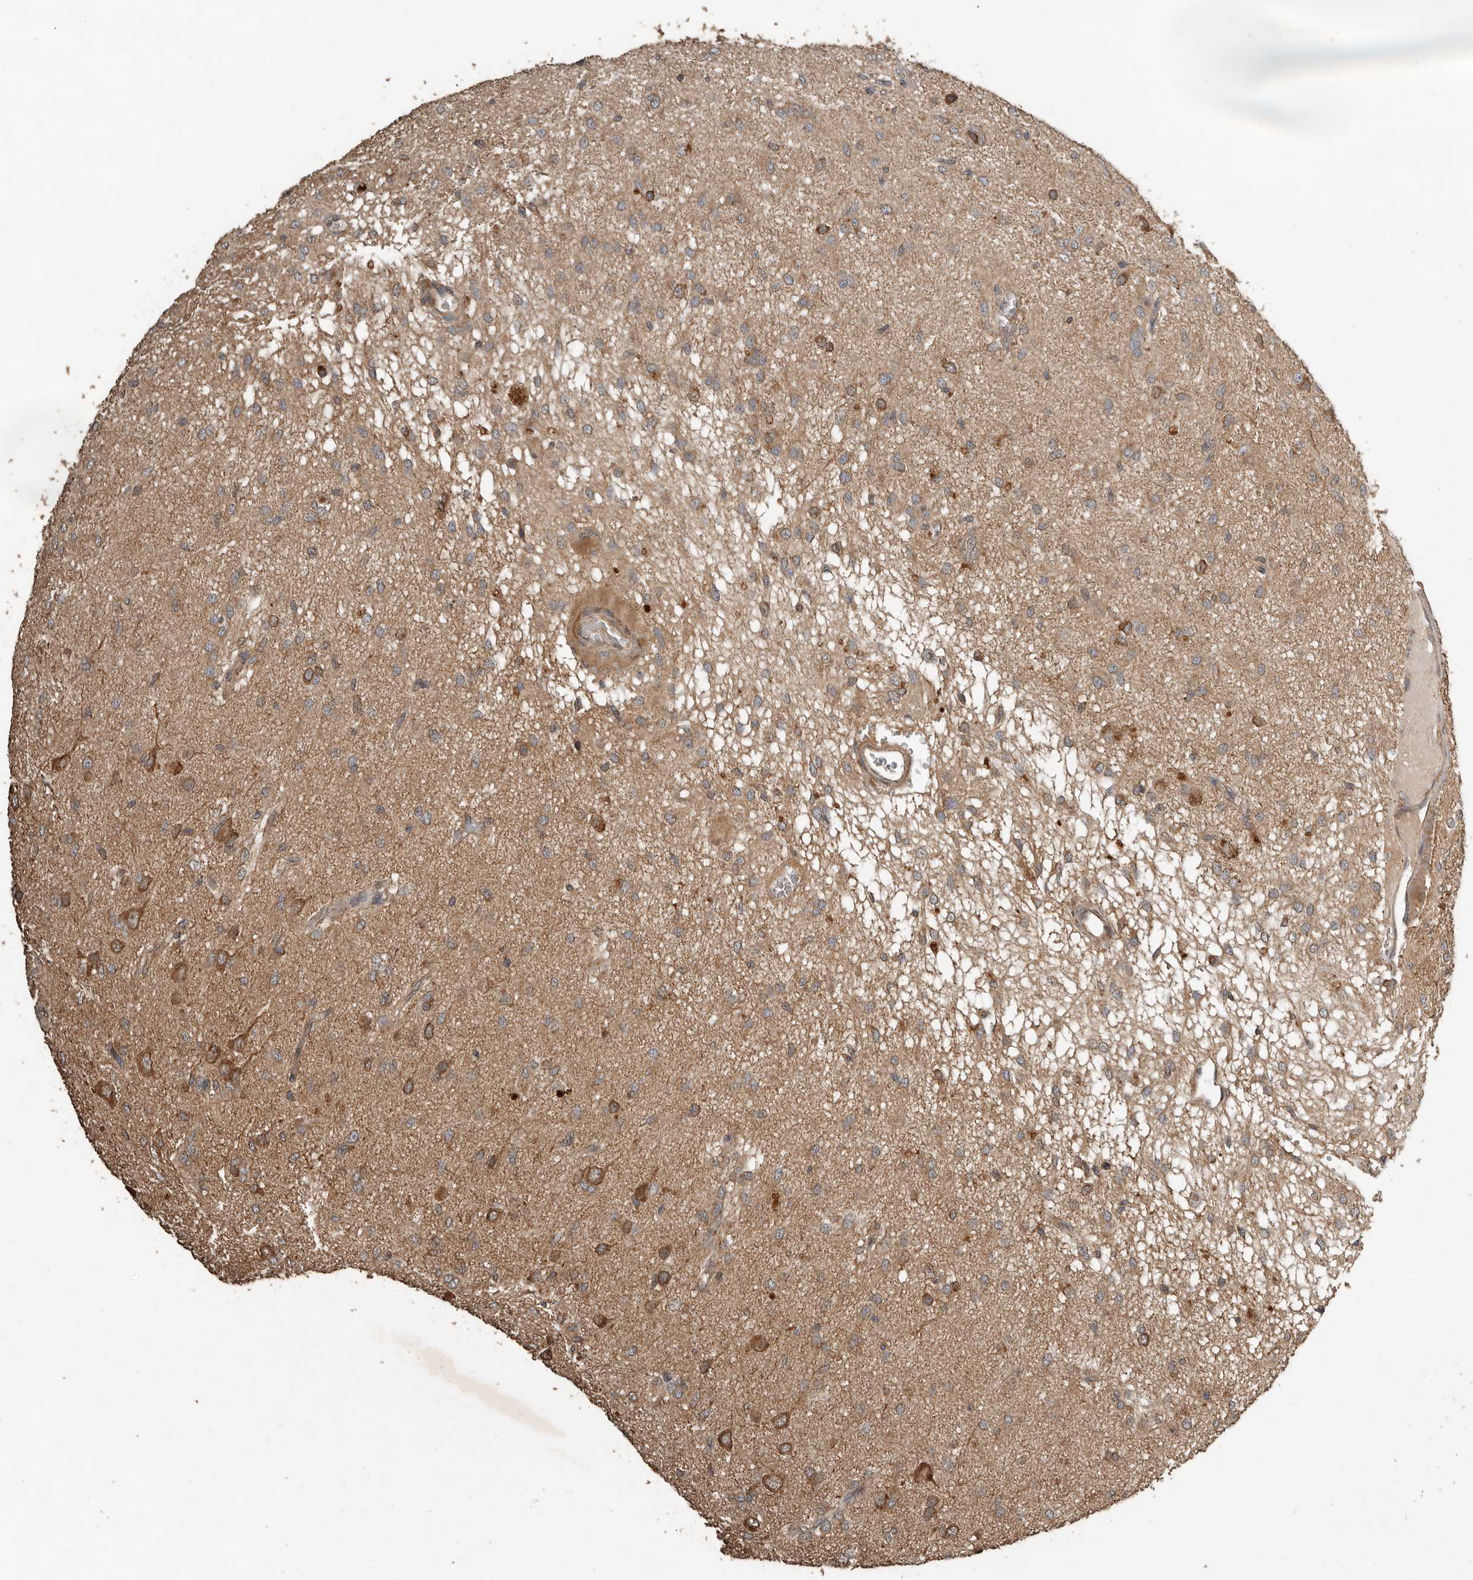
{"staining": {"intensity": "moderate", "quantity": "<25%", "location": "cytoplasmic/membranous"}, "tissue": "glioma", "cell_type": "Tumor cells", "image_type": "cancer", "snomed": [{"axis": "morphology", "description": "Glioma, malignant, High grade"}, {"axis": "topography", "description": "Brain"}], "caption": "Tumor cells reveal low levels of moderate cytoplasmic/membranous positivity in approximately <25% of cells in malignant glioma (high-grade).", "gene": "RNF207", "patient": {"sex": "female", "age": 59}}